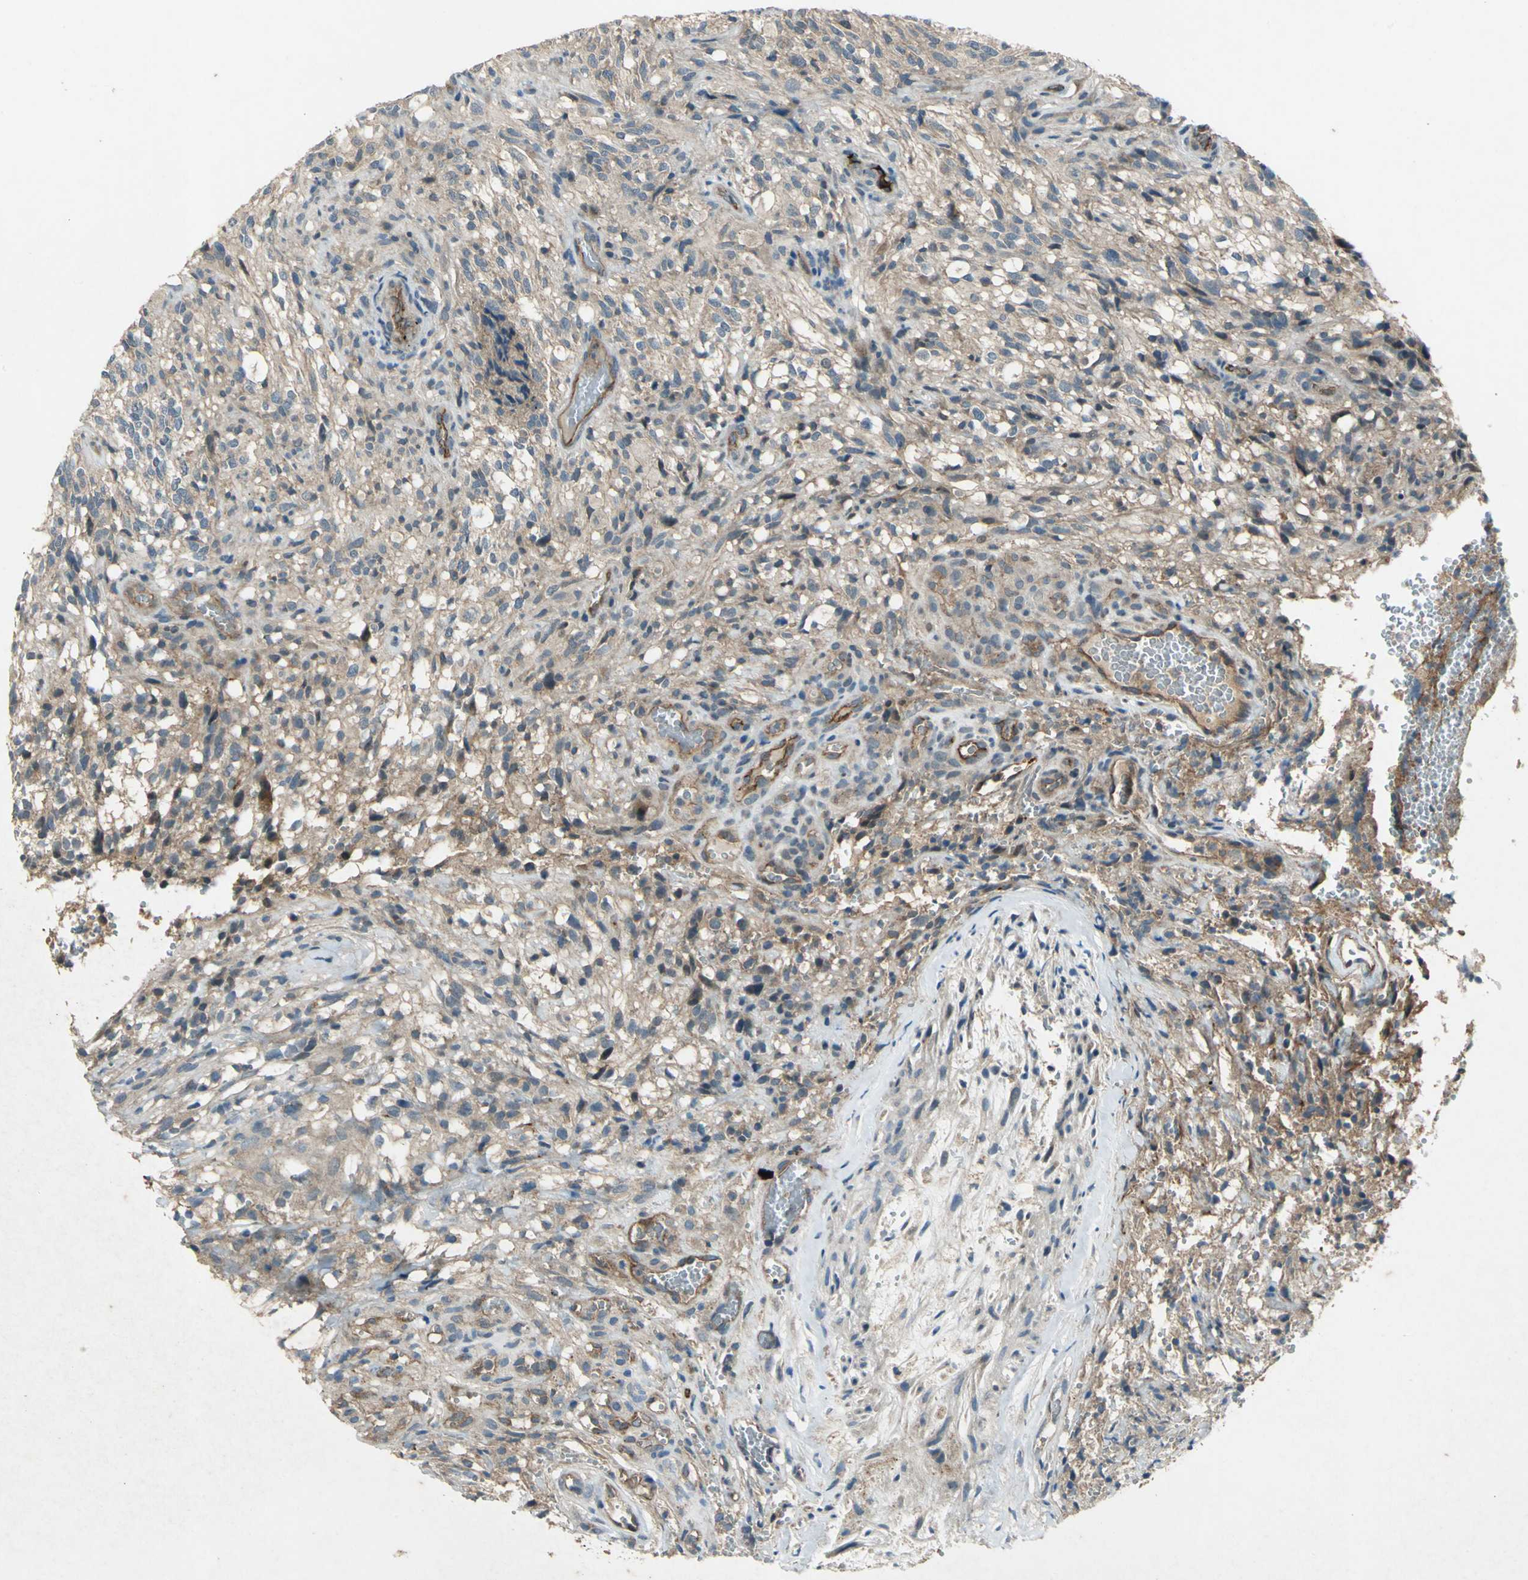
{"staining": {"intensity": "weak", "quantity": "25%-75%", "location": "cytoplasmic/membranous"}, "tissue": "glioma", "cell_type": "Tumor cells", "image_type": "cancer", "snomed": [{"axis": "morphology", "description": "Normal tissue, NOS"}, {"axis": "morphology", "description": "Glioma, malignant, High grade"}, {"axis": "topography", "description": "Cerebral cortex"}], "caption": "A histopathology image showing weak cytoplasmic/membranous positivity in about 25%-75% of tumor cells in malignant glioma (high-grade), as visualized by brown immunohistochemical staining.", "gene": "EMCN", "patient": {"sex": "male", "age": 75}}